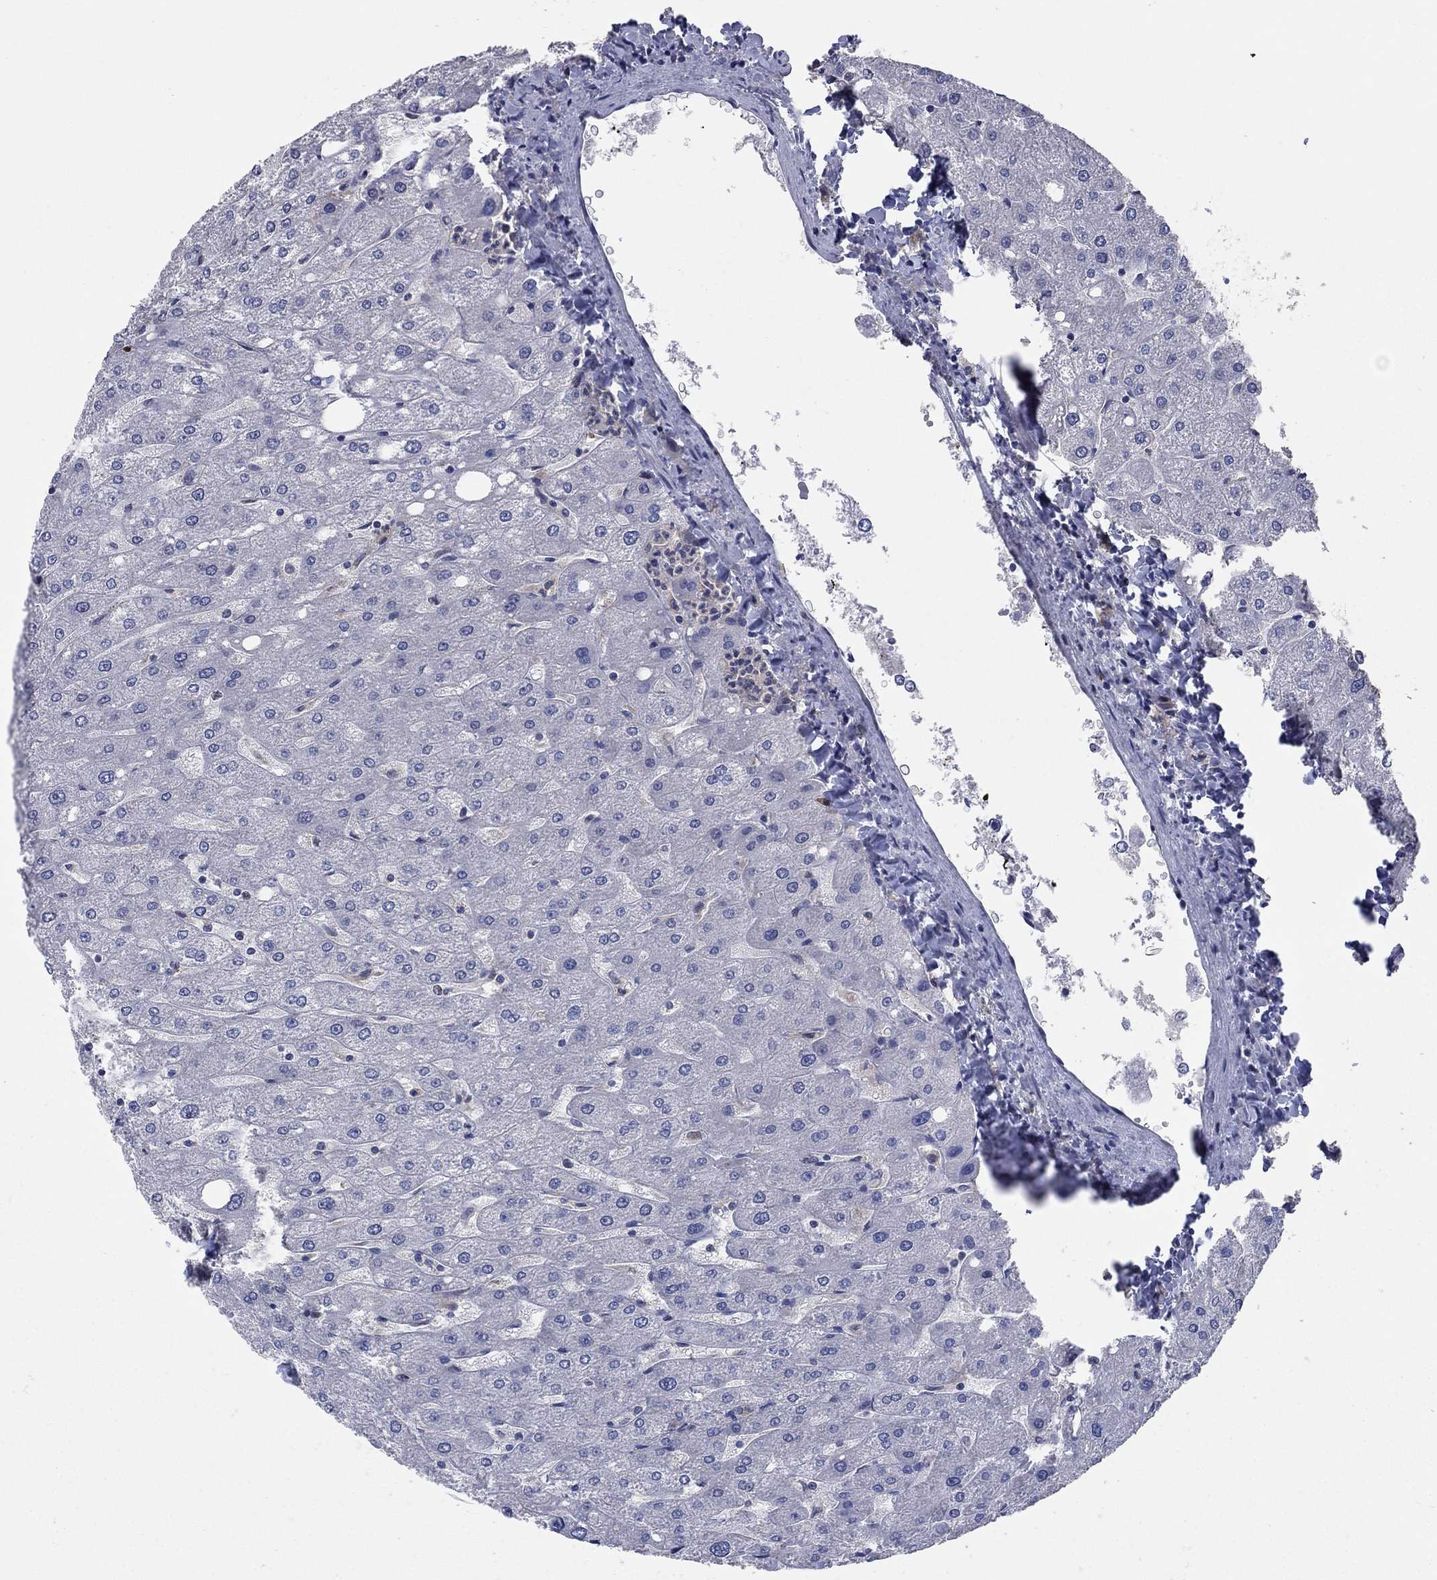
{"staining": {"intensity": "negative", "quantity": "none", "location": "none"}, "tissue": "liver", "cell_type": "Cholangiocytes", "image_type": "normal", "snomed": [{"axis": "morphology", "description": "Normal tissue, NOS"}, {"axis": "topography", "description": "Liver"}], "caption": "Cholangiocytes show no significant expression in benign liver. (Brightfield microscopy of DAB (3,3'-diaminobenzidine) immunohistochemistry at high magnification).", "gene": "MEA1", "patient": {"sex": "male", "age": 67}}